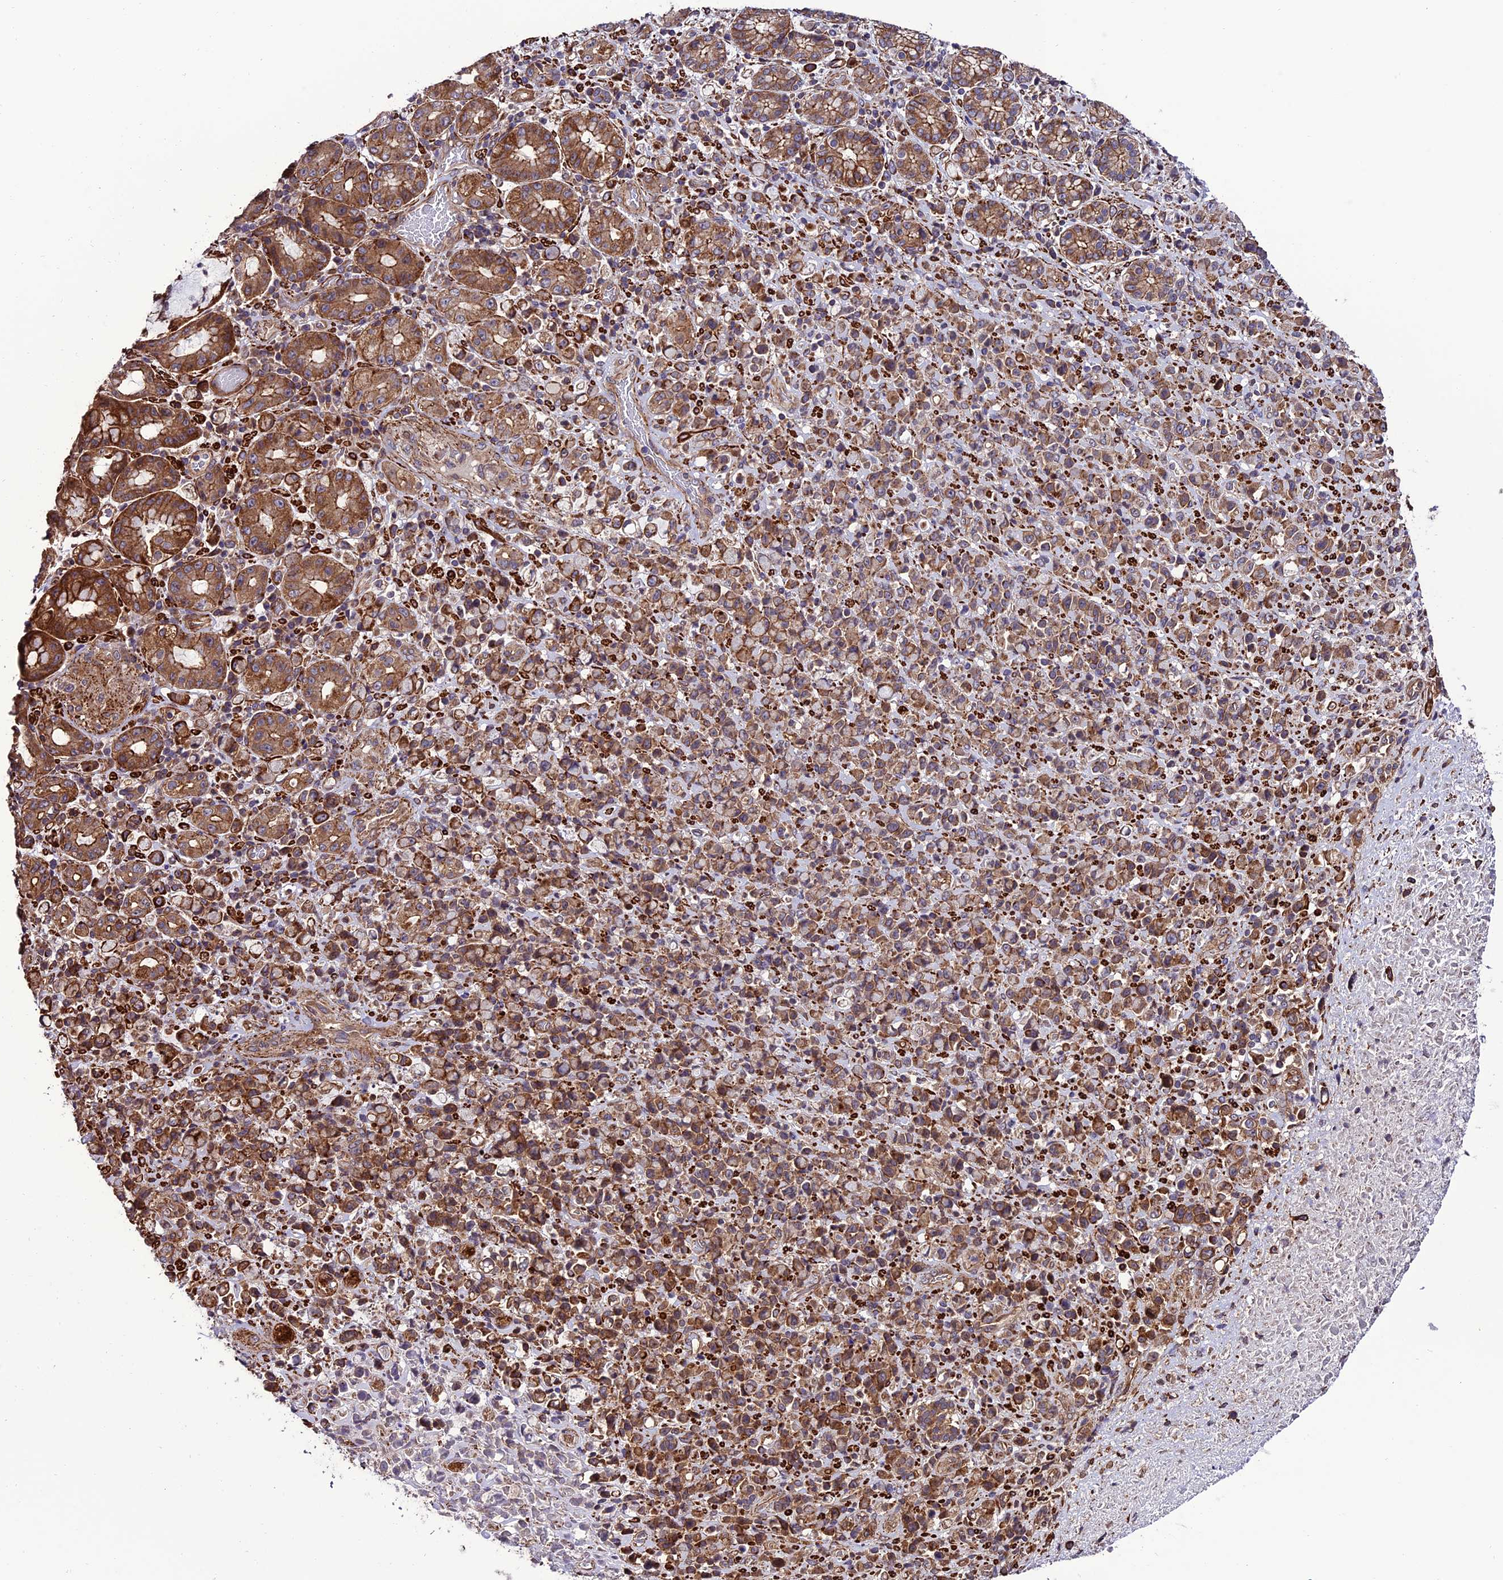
{"staining": {"intensity": "moderate", "quantity": ">75%", "location": "cytoplasmic/membranous"}, "tissue": "stomach cancer", "cell_type": "Tumor cells", "image_type": "cancer", "snomed": [{"axis": "morphology", "description": "Normal tissue, NOS"}, {"axis": "morphology", "description": "Adenocarcinoma, NOS"}, {"axis": "topography", "description": "Stomach"}], "caption": "Protein staining of stomach cancer tissue displays moderate cytoplasmic/membranous positivity in approximately >75% of tumor cells.", "gene": "TNIP3", "patient": {"sex": "female", "age": 79}}